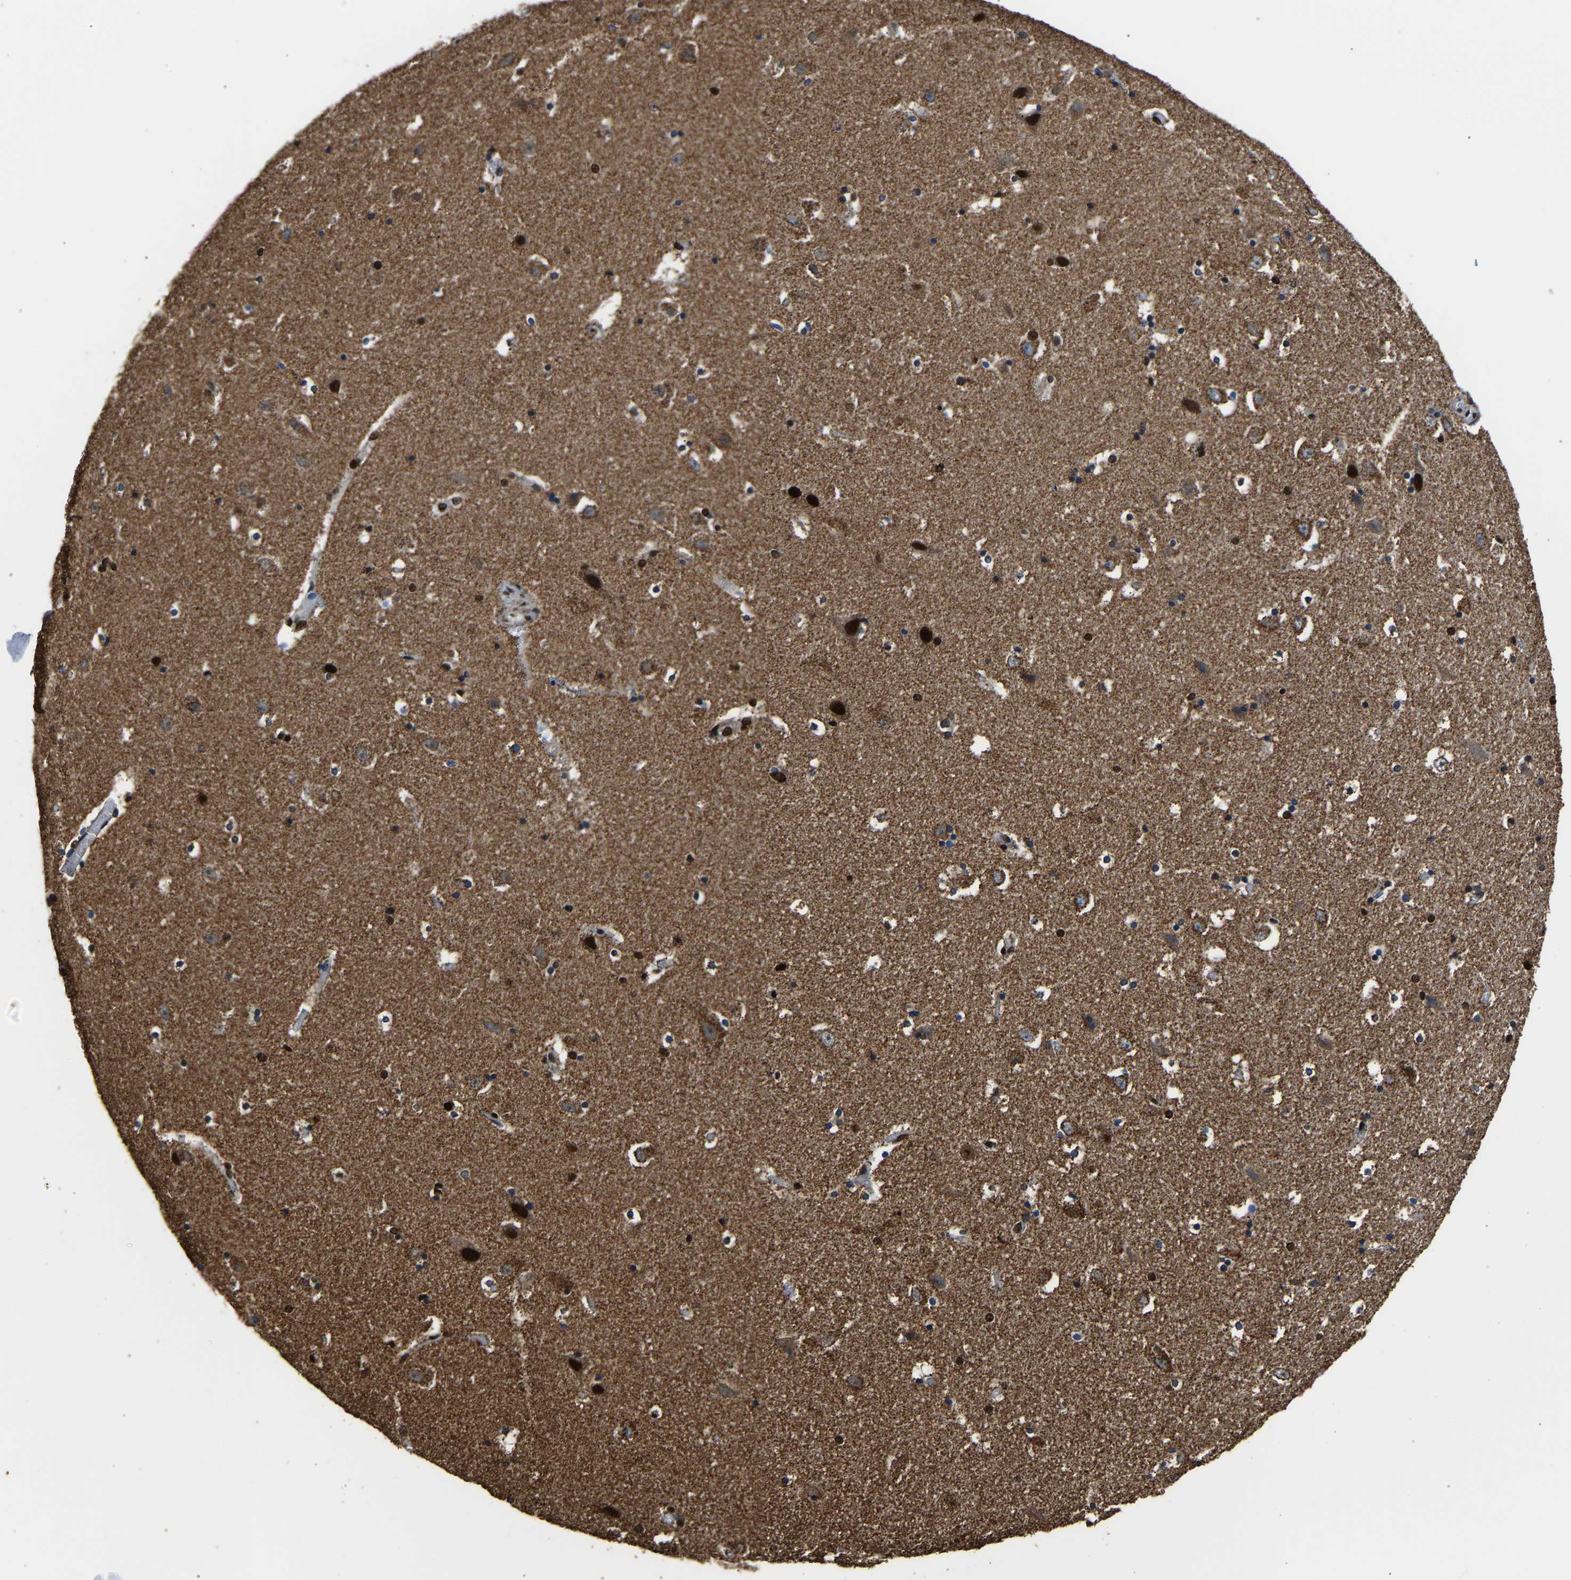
{"staining": {"intensity": "strong", "quantity": "25%-75%", "location": "nuclear"}, "tissue": "hippocampus", "cell_type": "Glial cells", "image_type": "normal", "snomed": [{"axis": "morphology", "description": "Normal tissue, NOS"}, {"axis": "topography", "description": "Hippocampus"}], "caption": "Immunohistochemistry (IHC) staining of unremarkable hippocampus, which displays high levels of strong nuclear positivity in about 25%-75% of glial cells indicating strong nuclear protein staining. The staining was performed using DAB (brown) for protein detection and nuclei were counterstained in hematoxylin (blue).", "gene": "SAFB", "patient": {"sex": "male", "age": 45}}